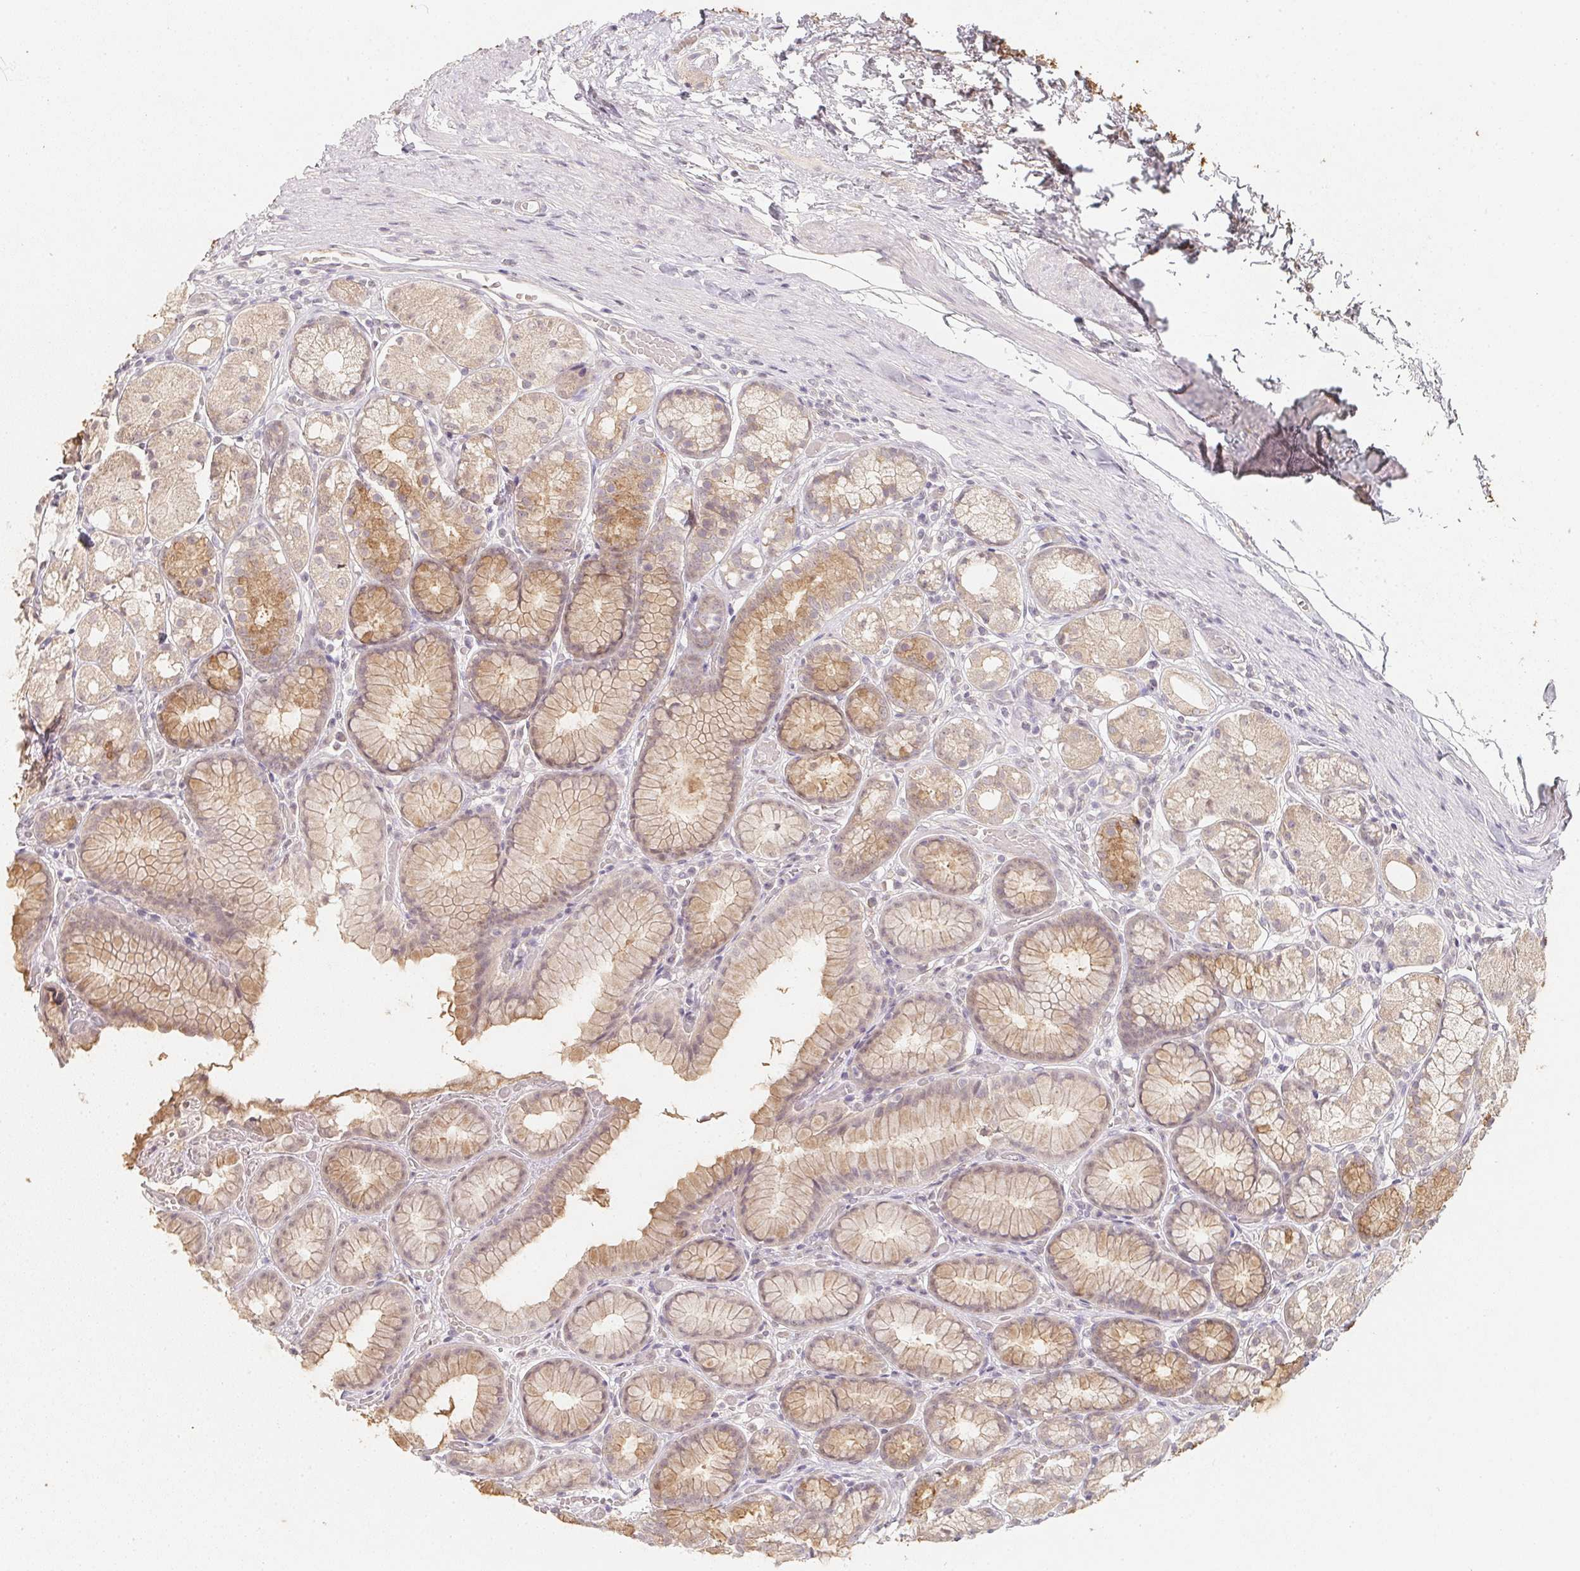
{"staining": {"intensity": "weak", "quantity": "25%-75%", "location": "cytoplasmic/membranous"}, "tissue": "stomach", "cell_type": "Glandular cells", "image_type": "normal", "snomed": [{"axis": "morphology", "description": "Normal tissue, NOS"}, {"axis": "topography", "description": "Stomach"}], "caption": "Stomach was stained to show a protein in brown. There is low levels of weak cytoplasmic/membranous staining in approximately 25%-75% of glandular cells. Using DAB (3,3'-diaminobenzidine) (brown) and hematoxylin (blue) stains, captured at high magnification using brightfield microscopy.", "gene": "SOAT1", "patient": {"sex": "male", "age": 70}}